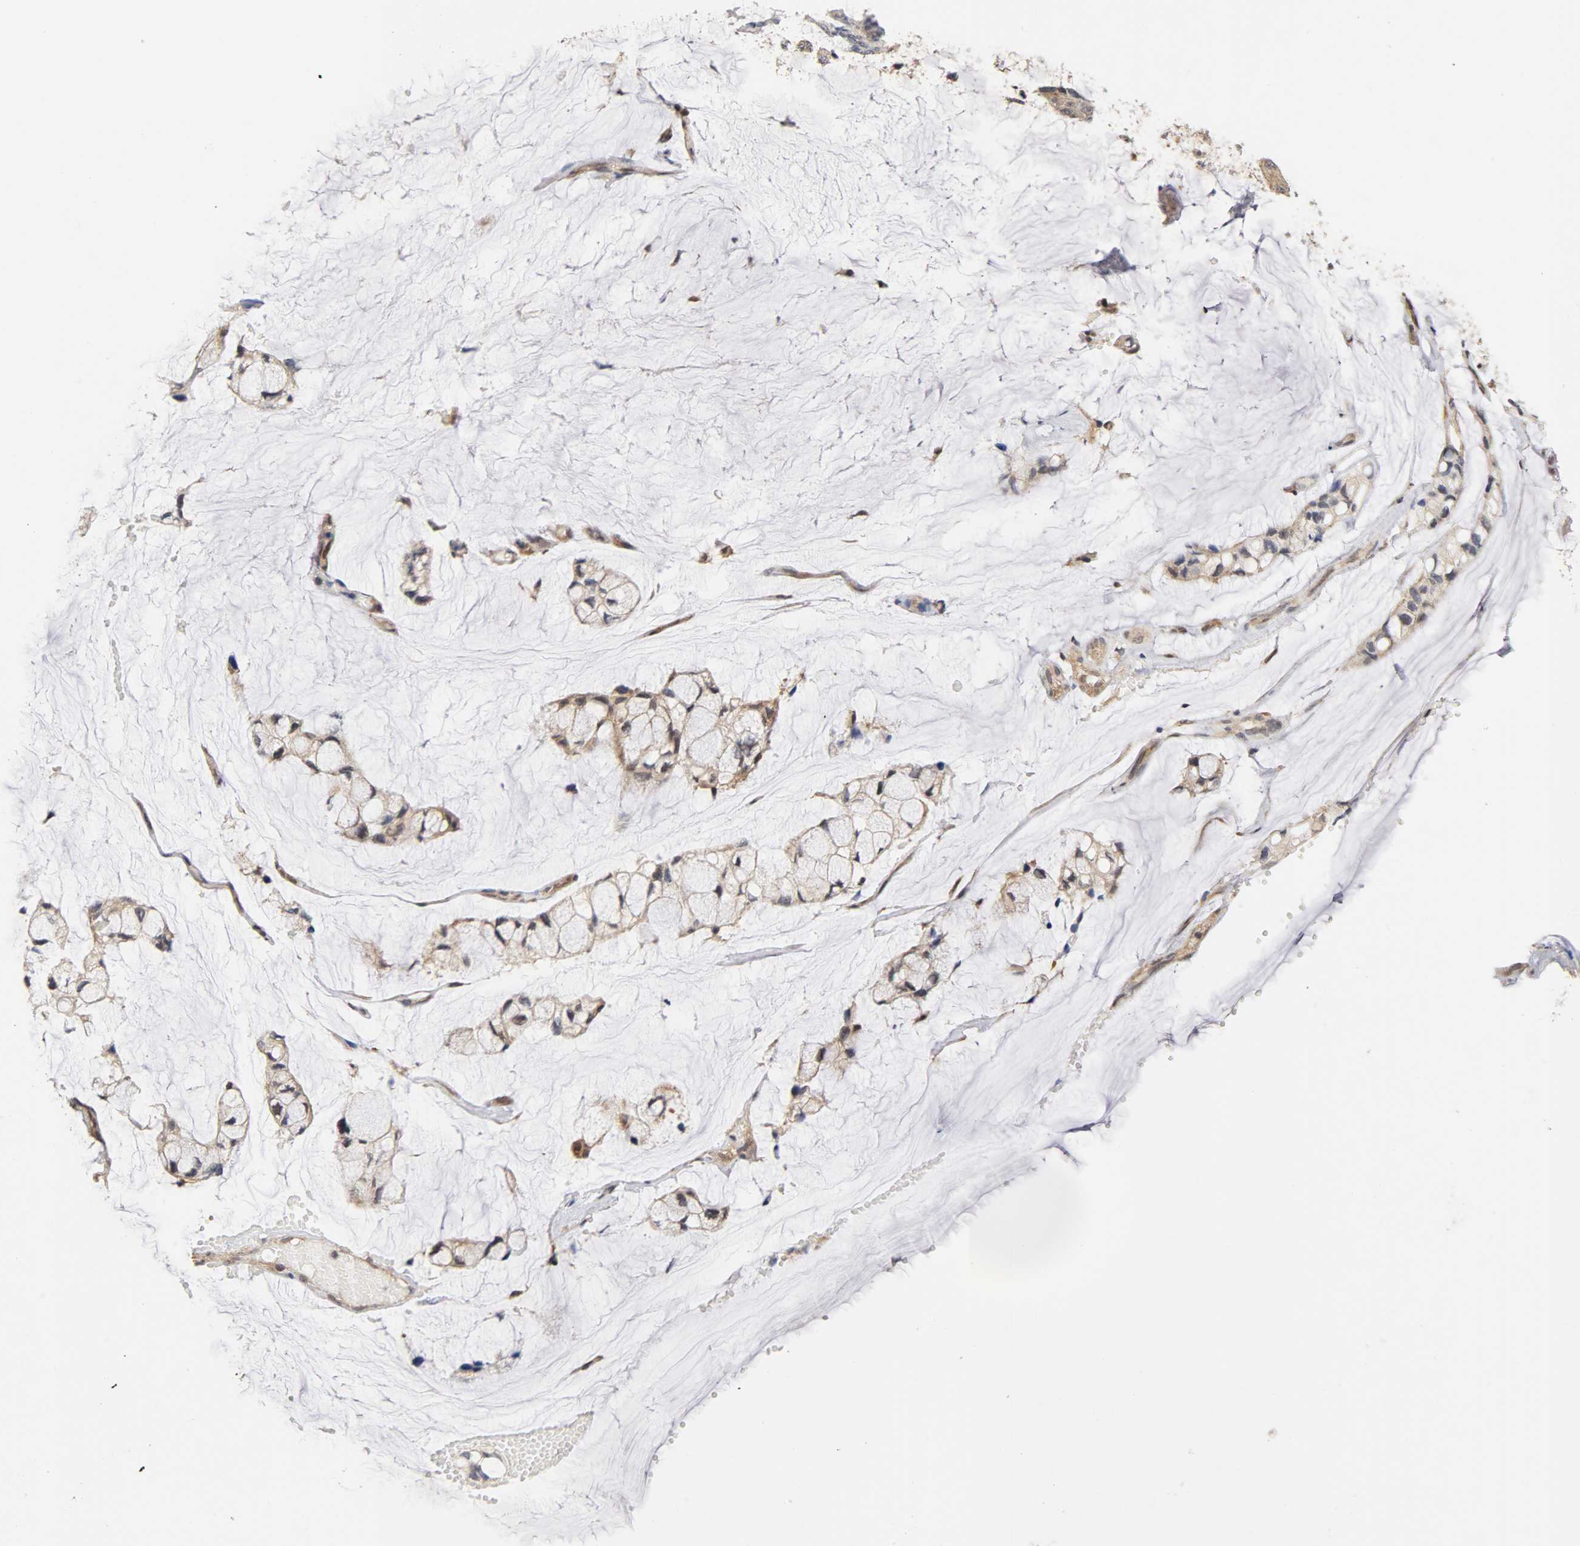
{"staining": {"intensity": "moderate", "quantity": "25%-75%", "location": "cytoplasmic/membranous,nuclear"}, "tissue": "ovarian cancer", "cell_type": "Tumor cells", "image_type": "cancer", "snomed": [{"axis": "morphology", "description": "Cystadenocarcinoma, mucinous, NOS"}, {"axis": "topography", "description": "Ovary"}], "caption": "Human mucinous cystadenocarcinoma (ovarian) stained with a brown dye exhibits moderate cytoplasmic/membranous and nuclear positive staining in about 25%-75% of tumor cells.", "gene": "UBE2M", "patient": {"sex": "female", "age": 39}}